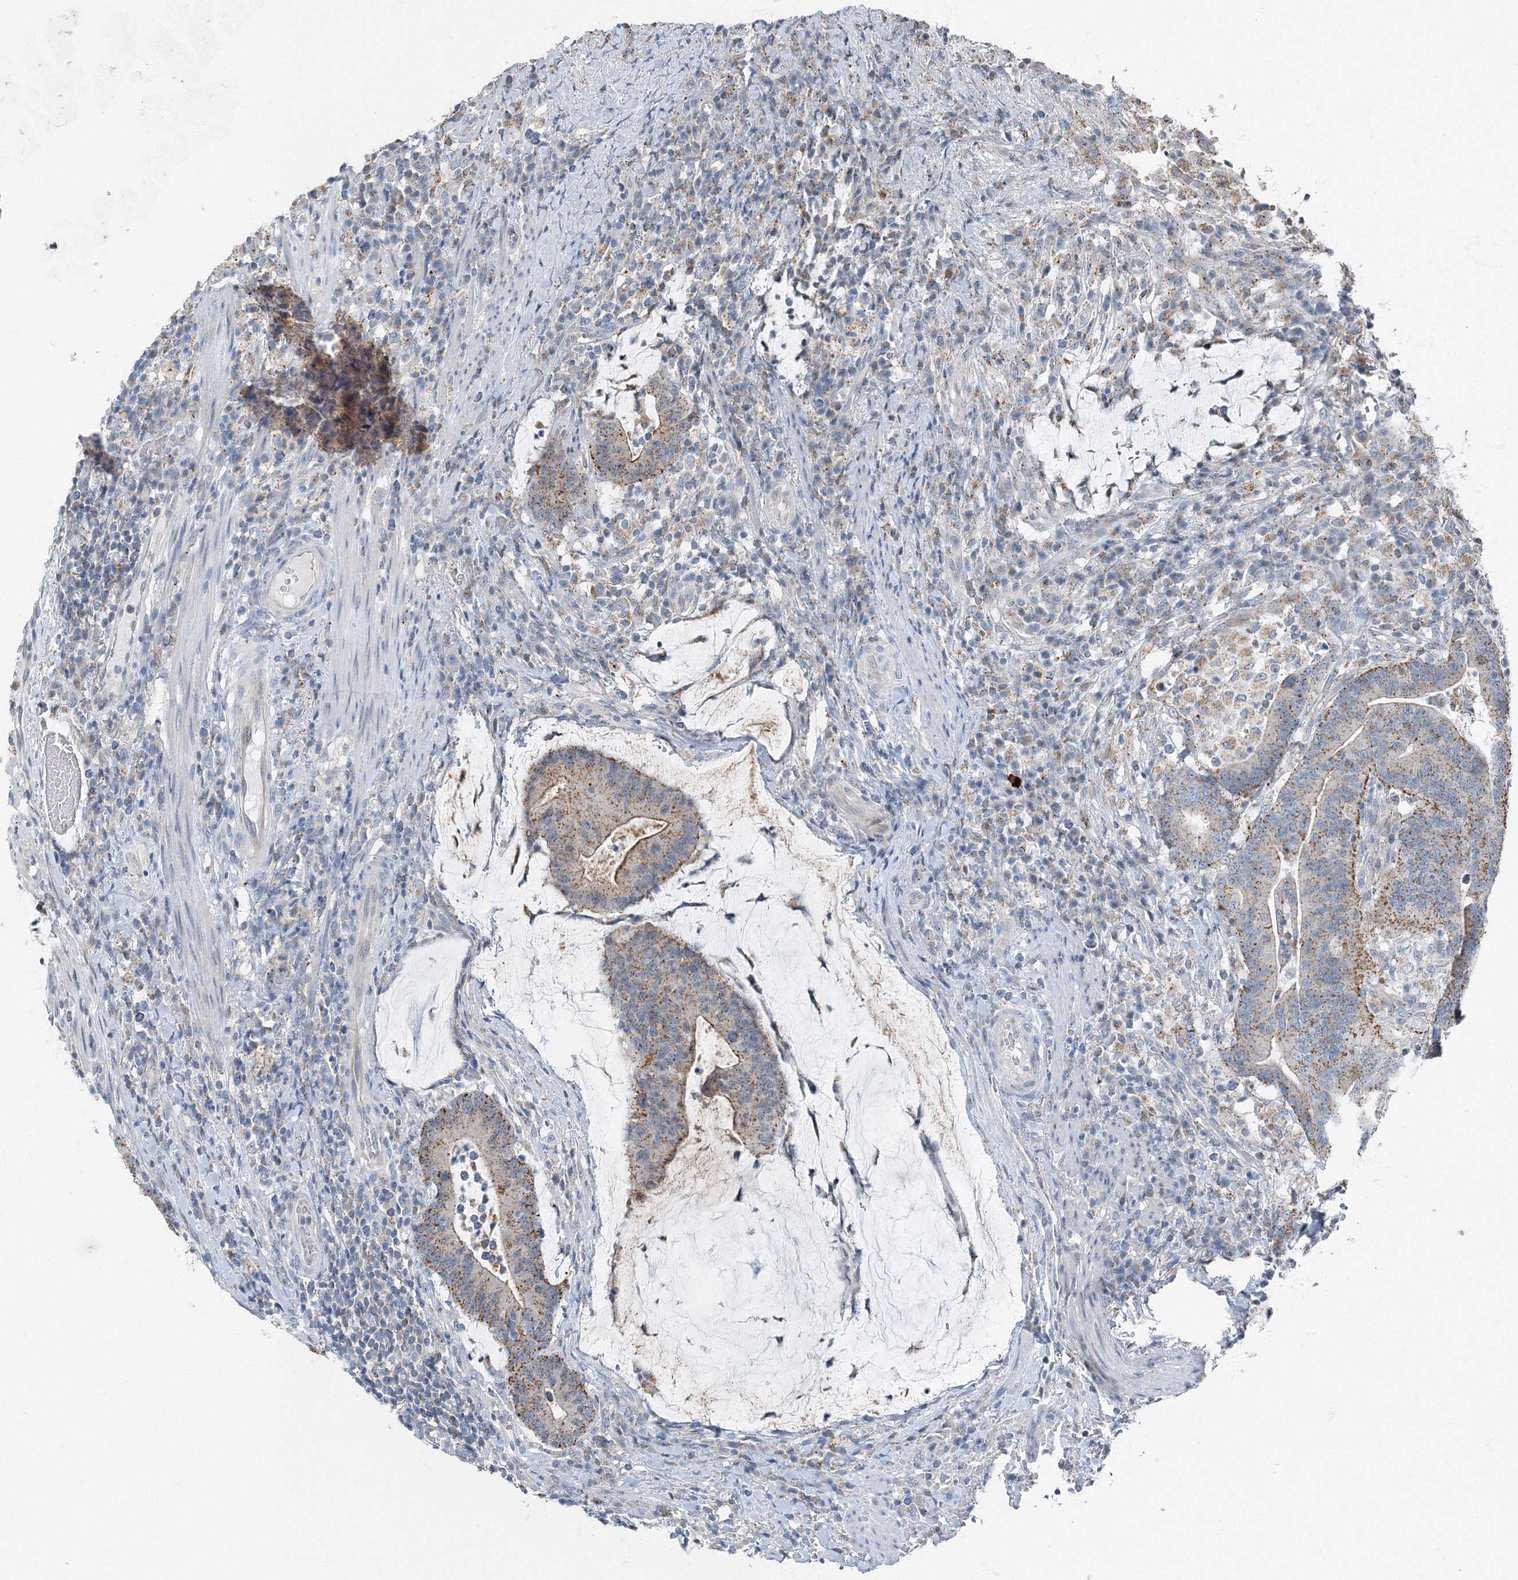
{"staining": {"intensity": "moderate", "quantity": ">75%", "location": "cytoplasmic/membranous"}, "tissue": "colorectal cancer", "cell_type": "Tumor cells", "image_type": "cancer", "snomed": [{"axis": "morphology", "description": "Adenocarcinoma, NOS"}, {"axis": "topography", "description": "Colon"}], "caption": "A brown stain highlights moderate cytoplasmic/membranous staining of a protein in human colorectal cancer tumor cells. (brown staining indicates protein expression, while blue staining denotes nuclei).", "gene": "AASDH", "patient": {"sex": "female", "age": 66}}